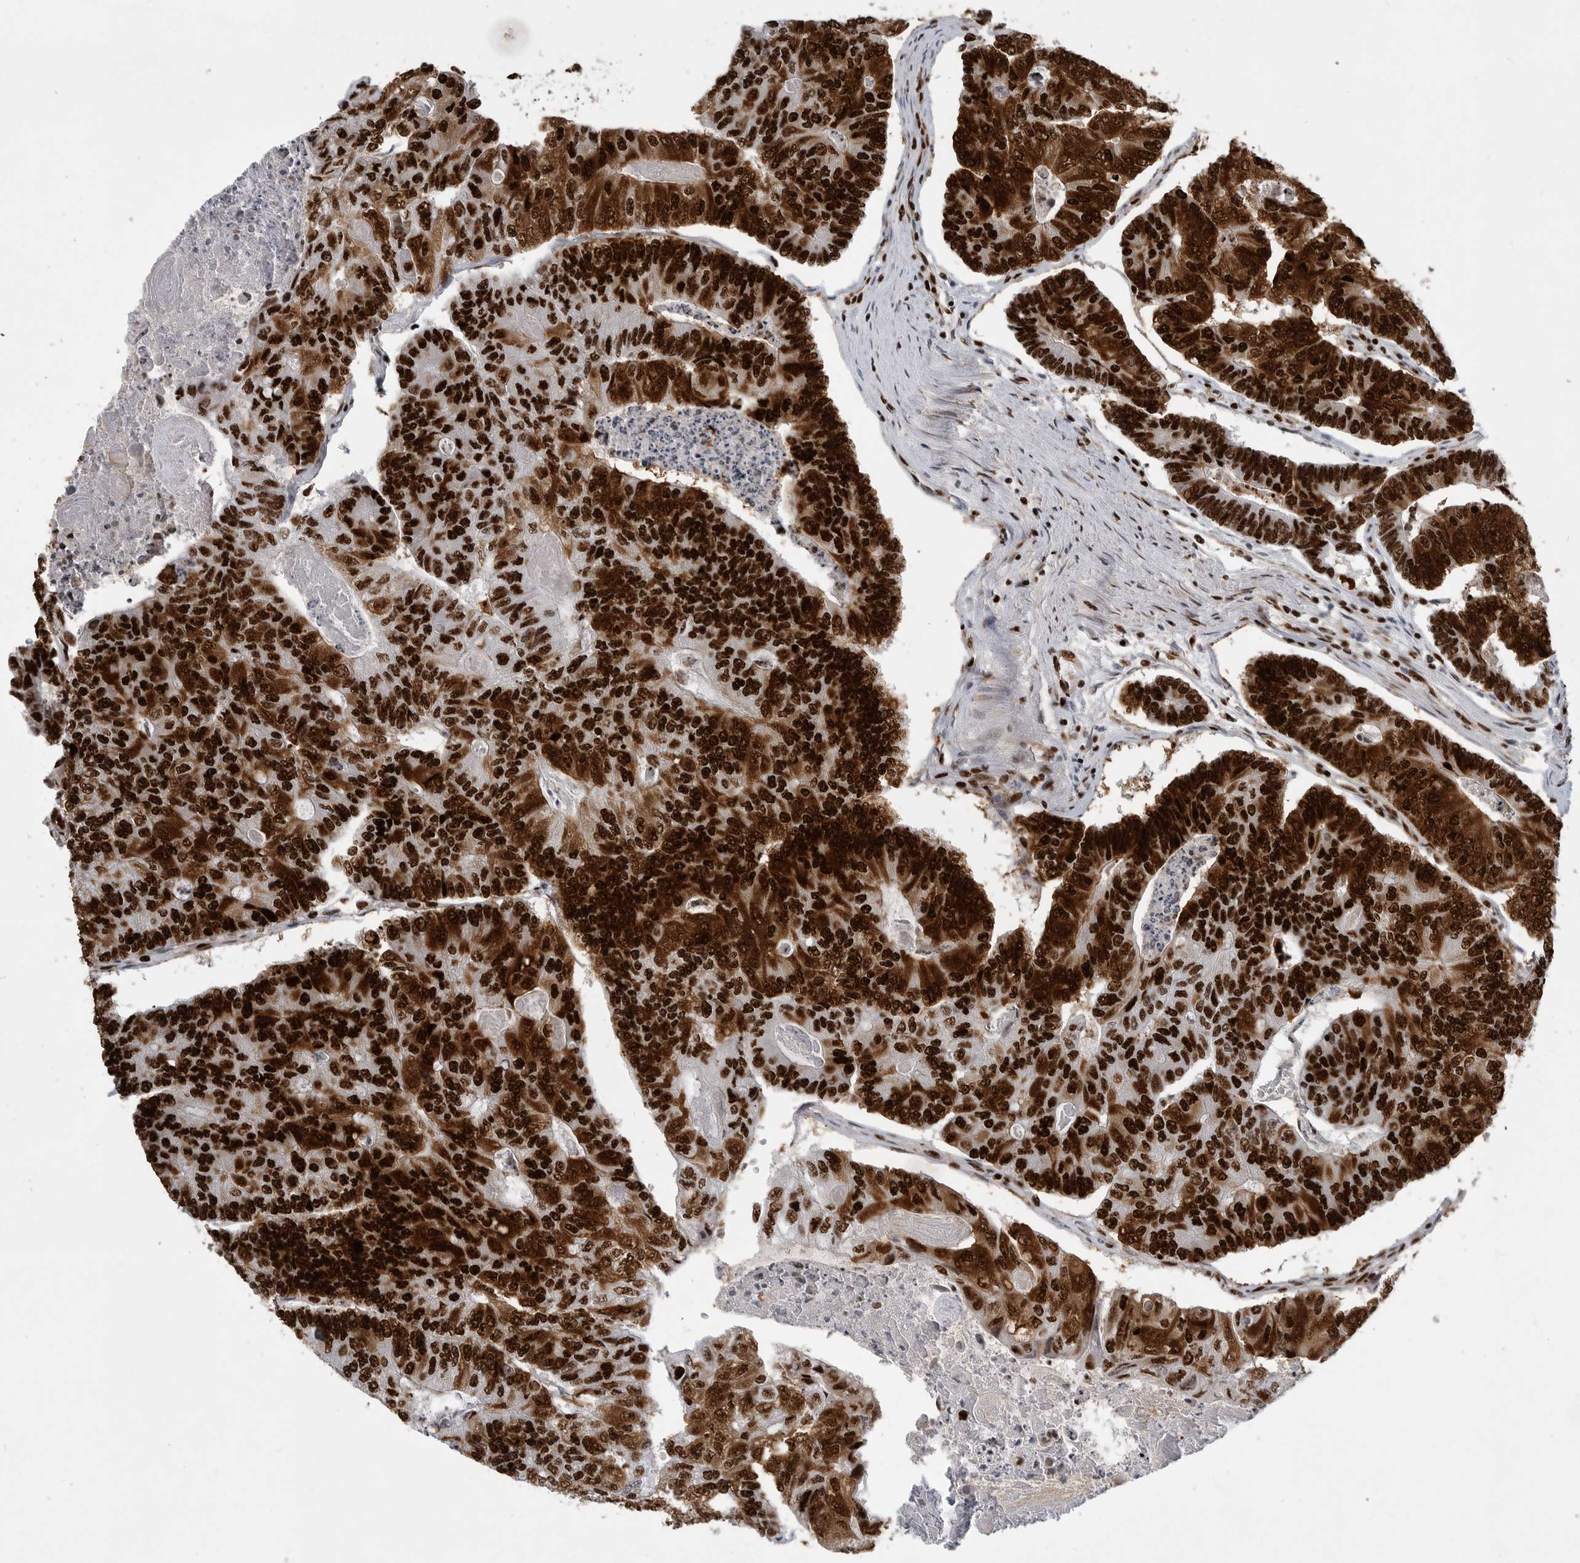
{"staining": {"intensity": "strong", "quantity": ">75%", "location": "cytoplasmic/membranous,nuclear"}, "tissue": "colorectal cancer", "cell_type": "Tumor cells", "image_type": "cancer", "snomed": [{"axis": "morphology", "description": "Adenocarcinoma, NOS"}, {"axis": "topography", "description": "Colon"}], "caption": "Human colorectal cancer (adenocarcinoma) stained with a brown dye demonstrates strong cytoplasmic/membranous and nuclear positive positivity in about >75% of tumor cells.", "gene": "BCLAF1", "patient": {"sex": "female", "age": 67}}